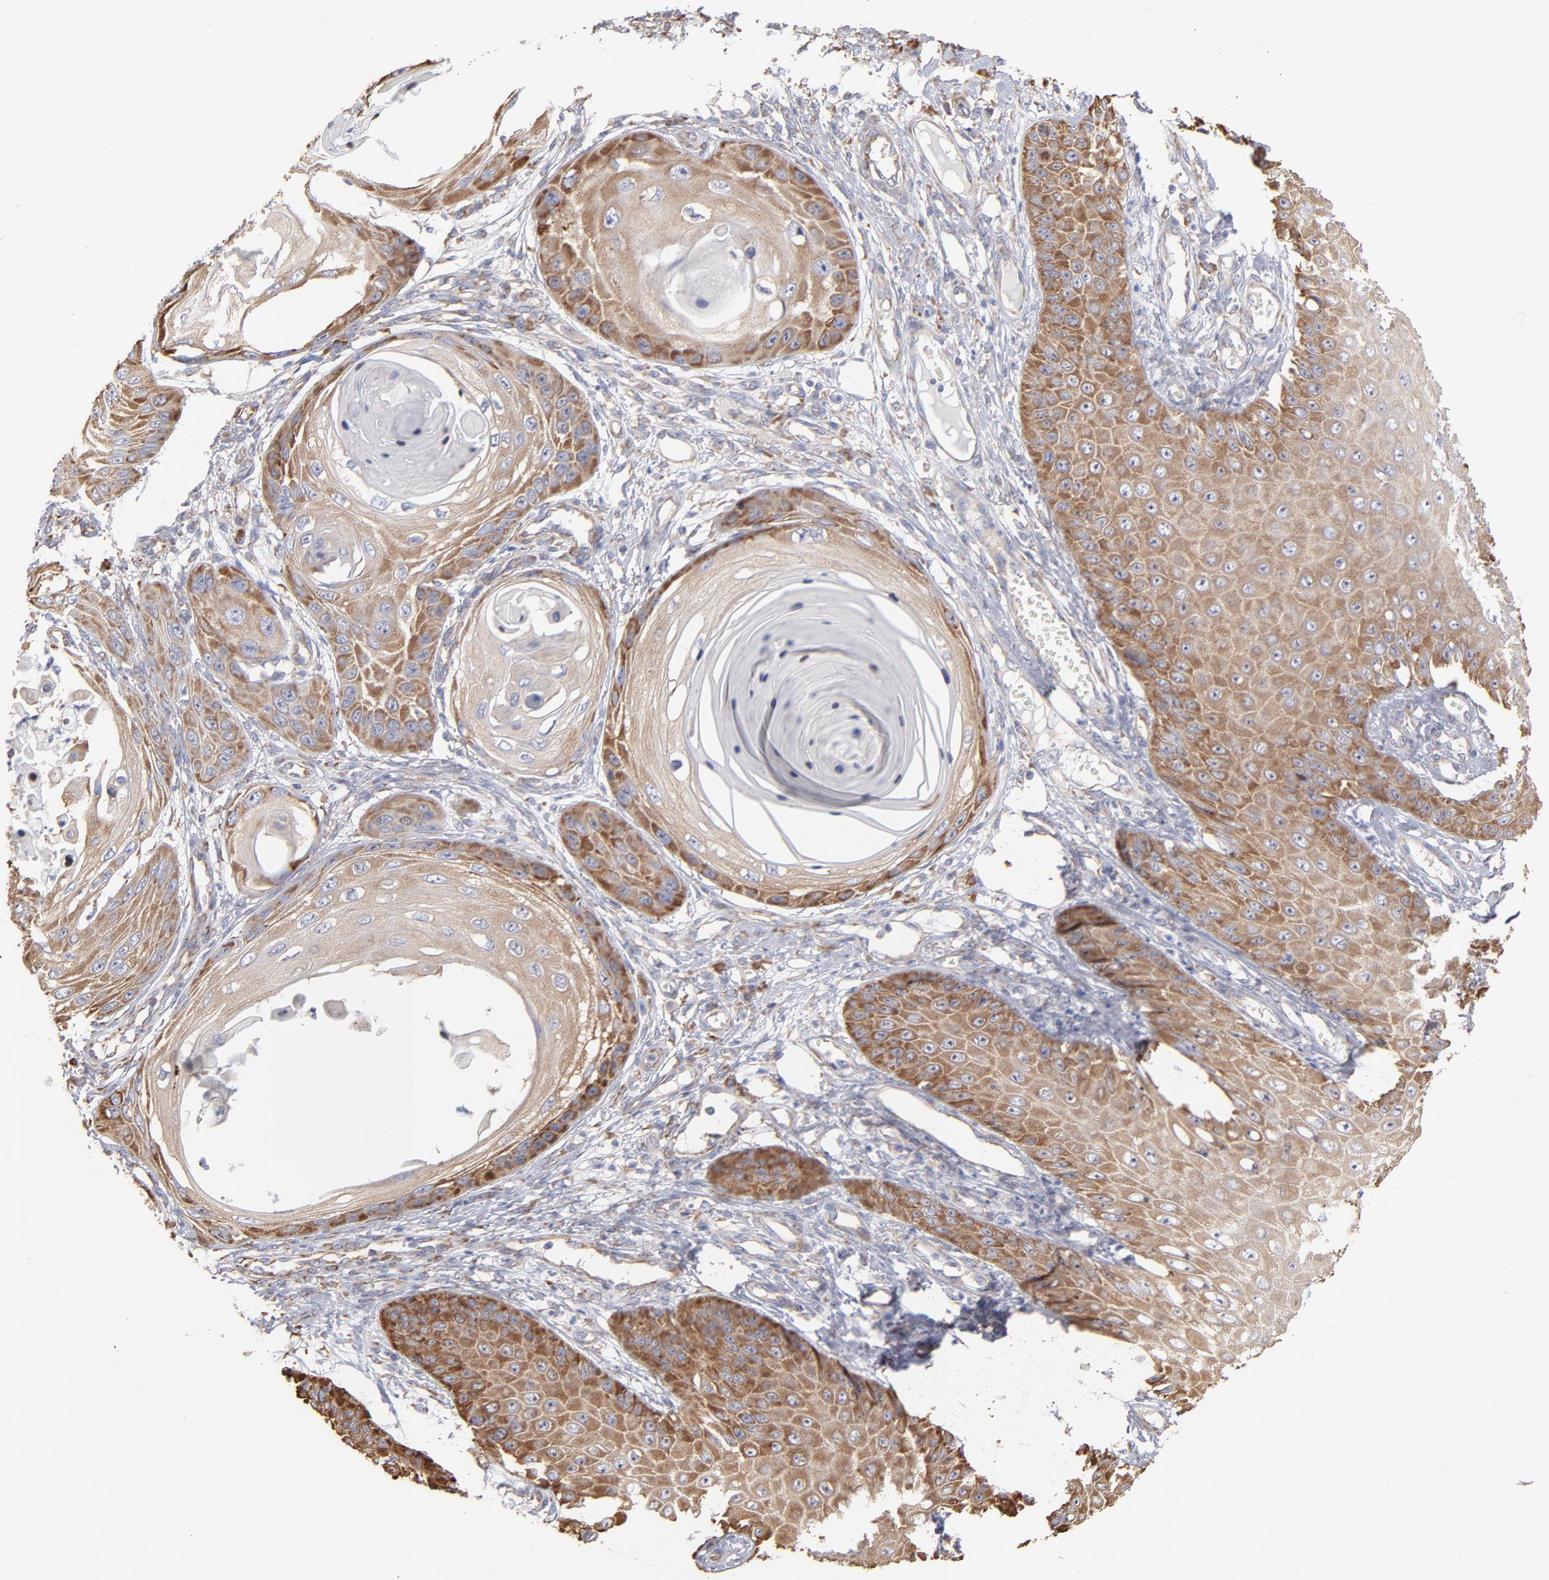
{"staining": {"intensity": "moderate", "quantity": ">75%", "location": "cytoplasmic/membranous"}, "tissue": "skin cancer", "cell_type": "Tumor cells", "image_type": "cancer", "snomed": [{"axis": "morphology", "description": "Squamous cell carcinoma, NOS"}, {"axis": "topography", "description": "Skin"}], "caption": "A histopathology image showing moderate cytoplasmic/membranous staining in approximately >75% of tumor cells in skin cancer (squamous cell carcinoma), as visualized by brown immunohistochemical staining.", "gene": "RPL3", "patient": {"sex": "female", "age": 40}}